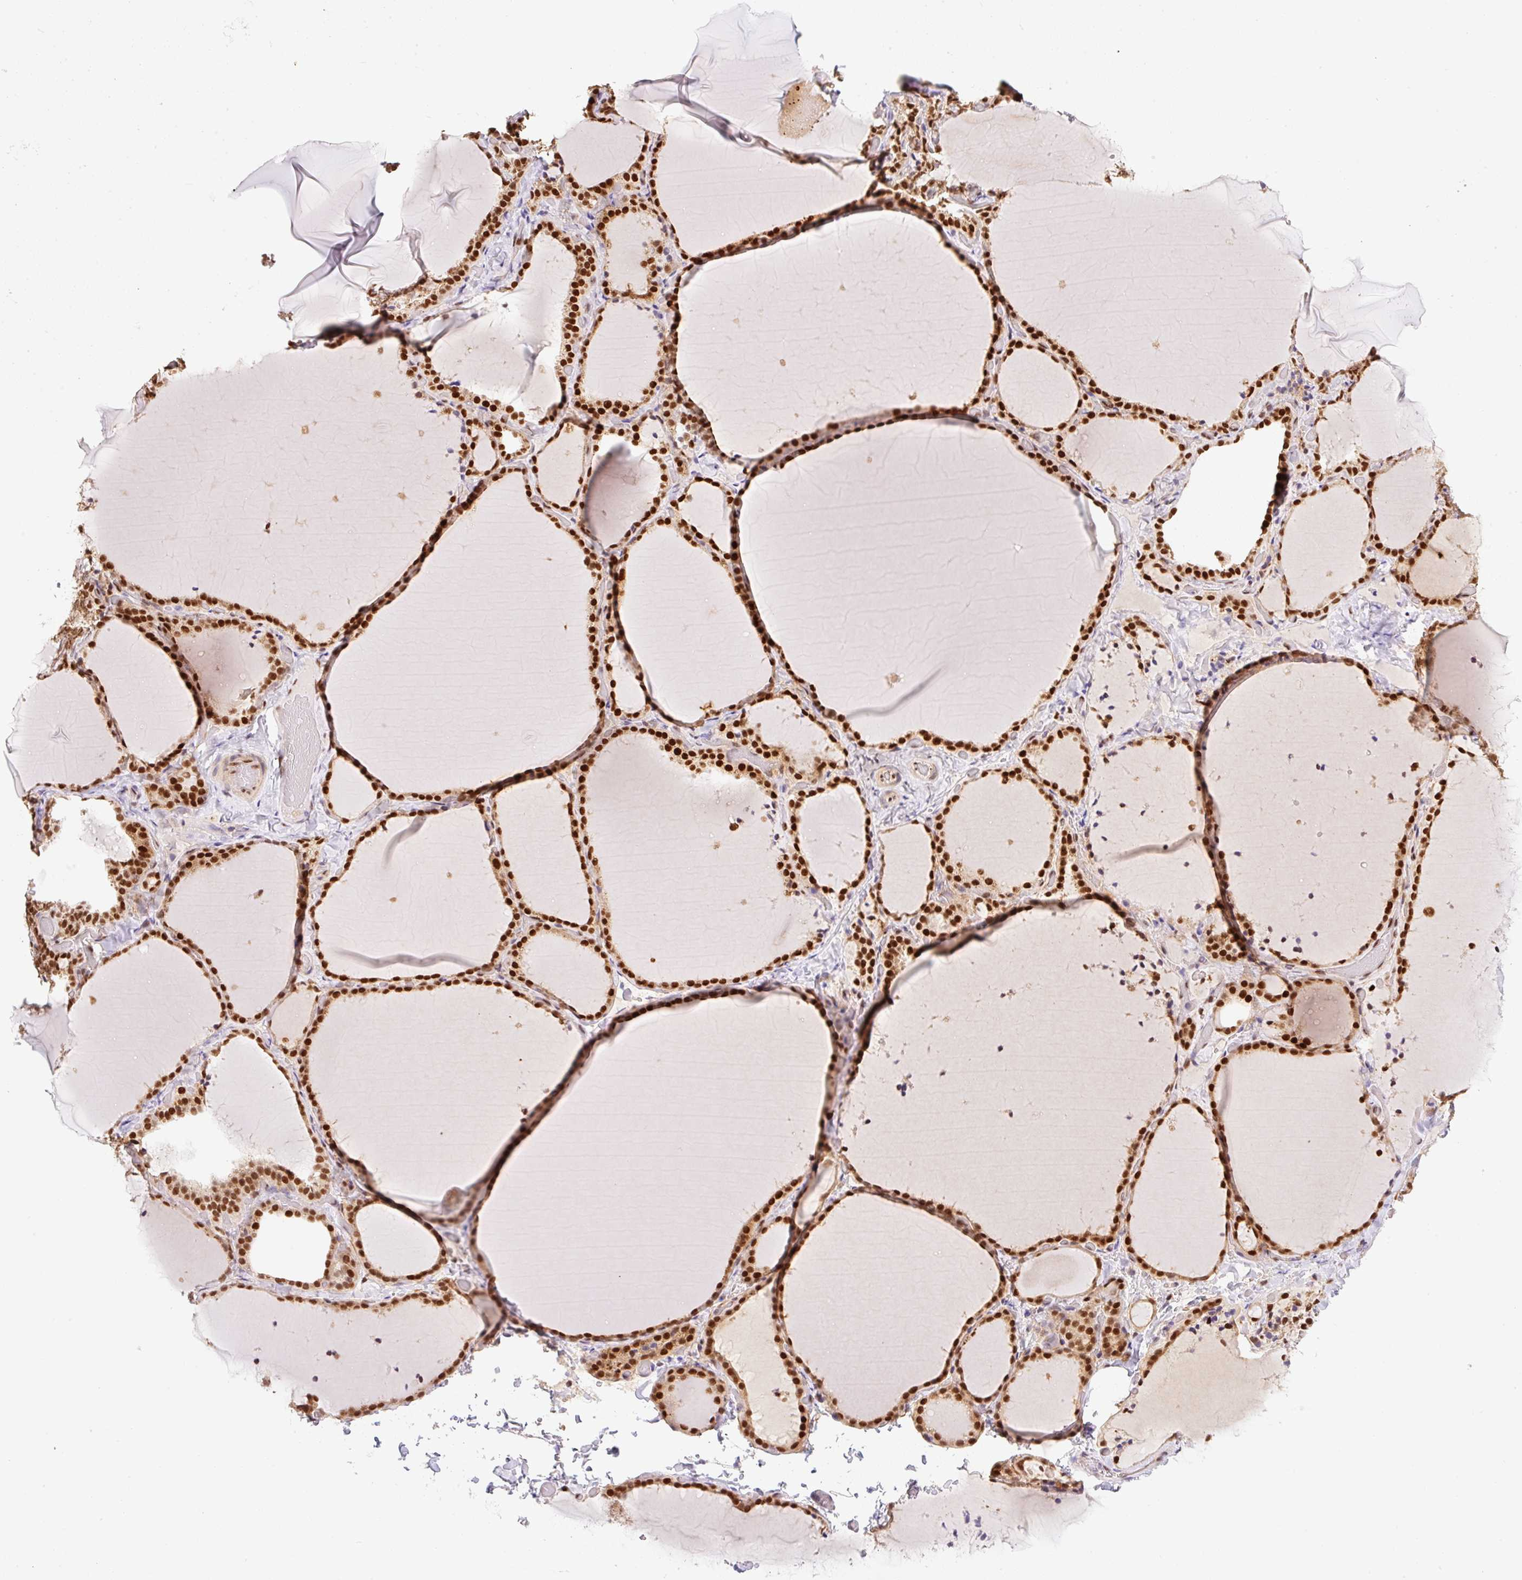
{"staining": {"intensity": "strong", "quantity": ">75%", "location": "nuclear"}, "tissue": "thyroid gland", "cell_type": "Glandular cells", "image_type": "normal", "snomed": [{"axis": "morphology", "description": "Normal tissue, NOS"}, {"axis": "topography", "description": "Thyroid gland"}], "caption": "This histopathology image displays unremarkable thyroid gland stained with immunohistochemistry (IHC) to label a protein in brown. The nuclear of glandular cells show strong positivity for the protein. Nuclei are counter-stained blue.", "gene": "GPR139", "patient": {"sex": "female", "age": 22}}